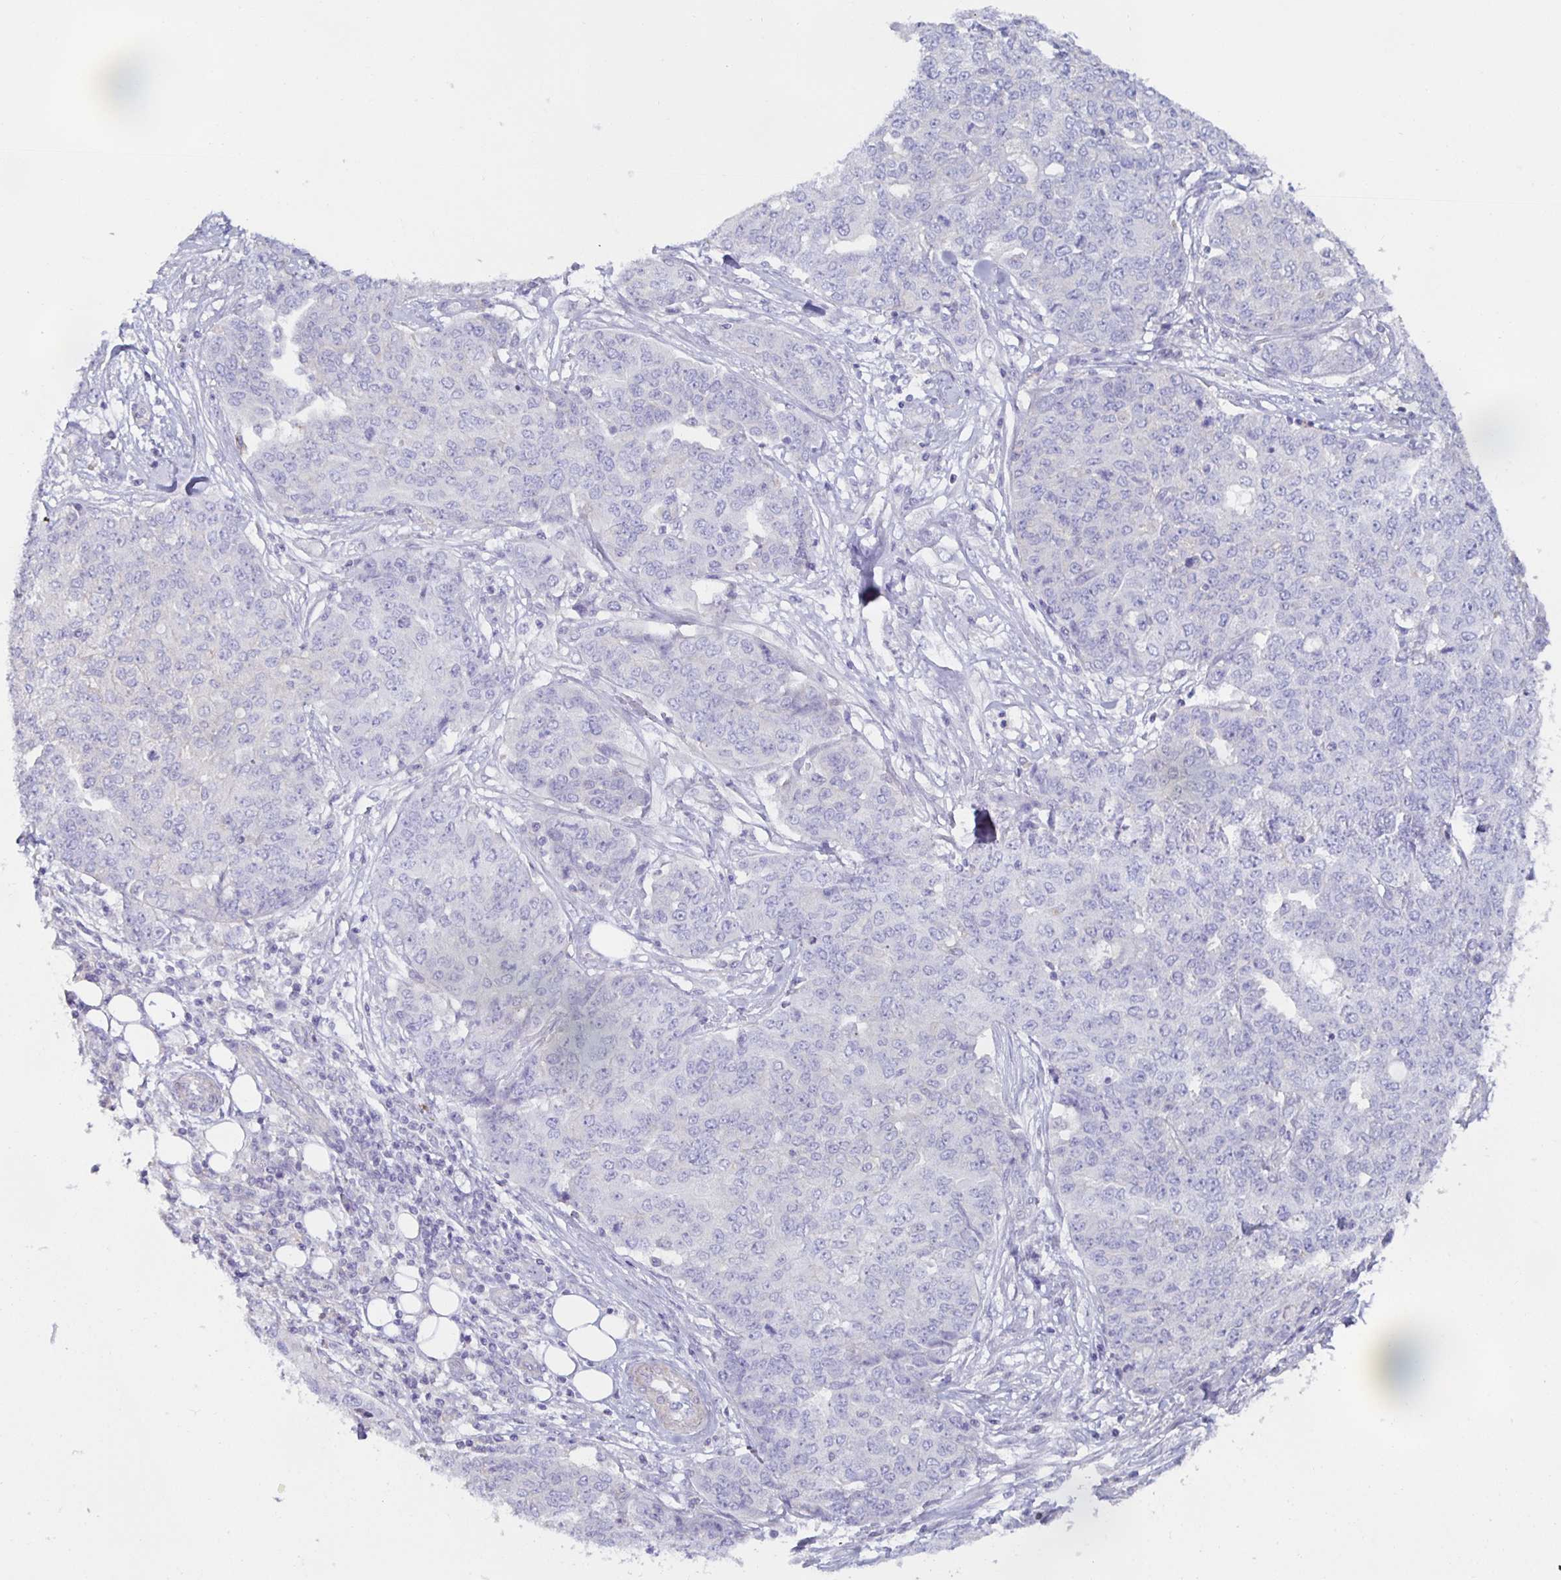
{"staining": {"intensity": "negative", "quantity": "none", "location": "none"}, "tissue": "ovarian cancer", "cell_type": "Tumor cells", "image_type": "cancer", "snomed": [{"axis": "morphology", "description": "Cystadenocarcinoma, serous, NOS"}, {"axis": "topography", "description": "Soft tissue"}, {"axis": "topography", "description": "Ovary"}], "caption": "DAB immunohistochemical staining of human ovarian cancer shows no significant staining in tumor cells.", "gene": "METTL22", "patient": {"sex": "female", "age": 57}}